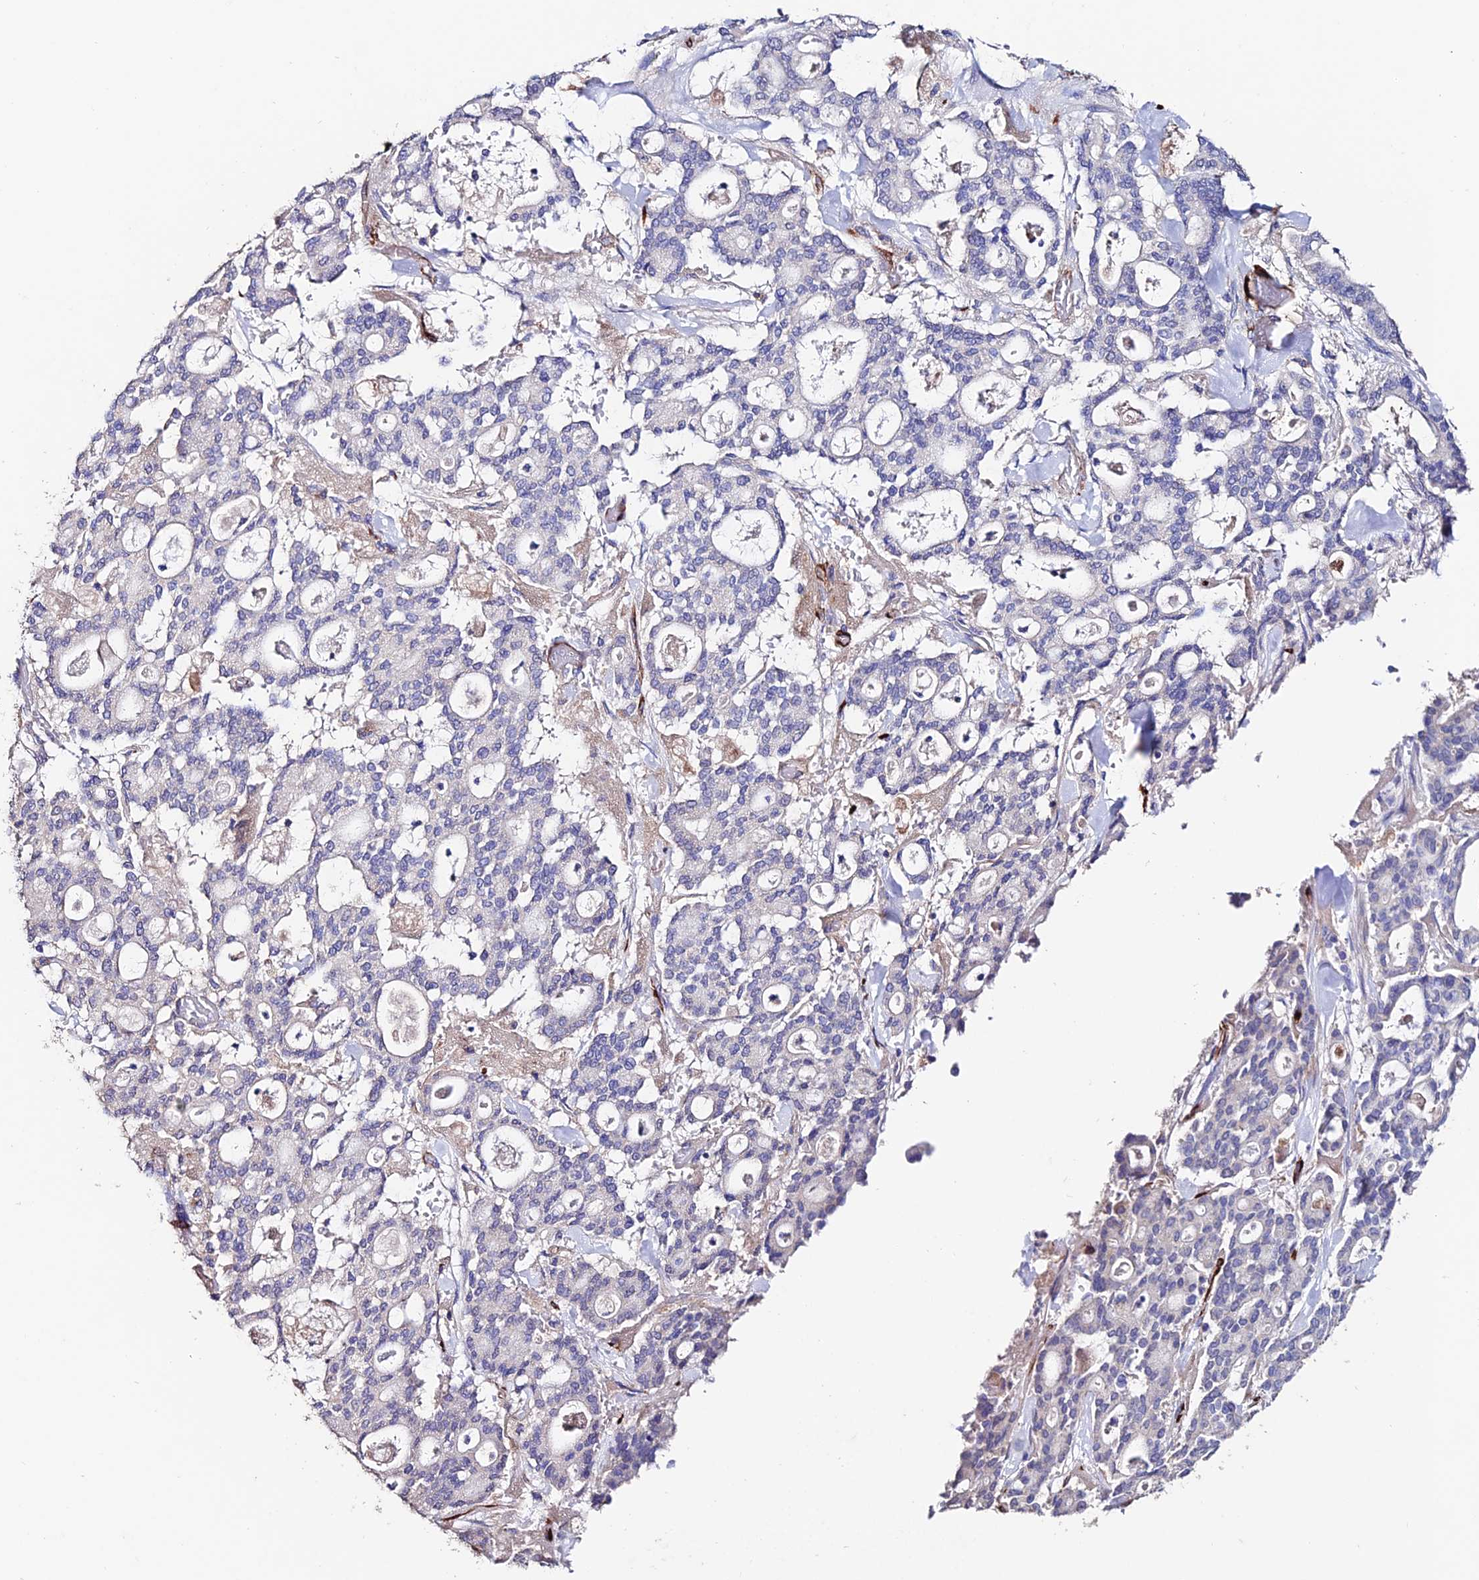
{"staining": {"intensity": "negative", "quantity": "none", "location": "none"}, "tissue": "pancreatic cancer", "cell_type": "Tumor cells", "image_type": "cancer", "snomed": [{"axis": "morphology", "description": "Adenocarcinoma, NOS"}, {"axis": "topography", "description": "Pancreas"}], "caption": "Tumor cells show no significant staining in pancreatic adenocarcinoma. (Stains: DAB immunohistochemistry with hematoxylin counter stain, Microscopy: brightfield microscopy at high magnification).", "gene": "ESM1", "patient": {"sex": "male", "age": 63}}